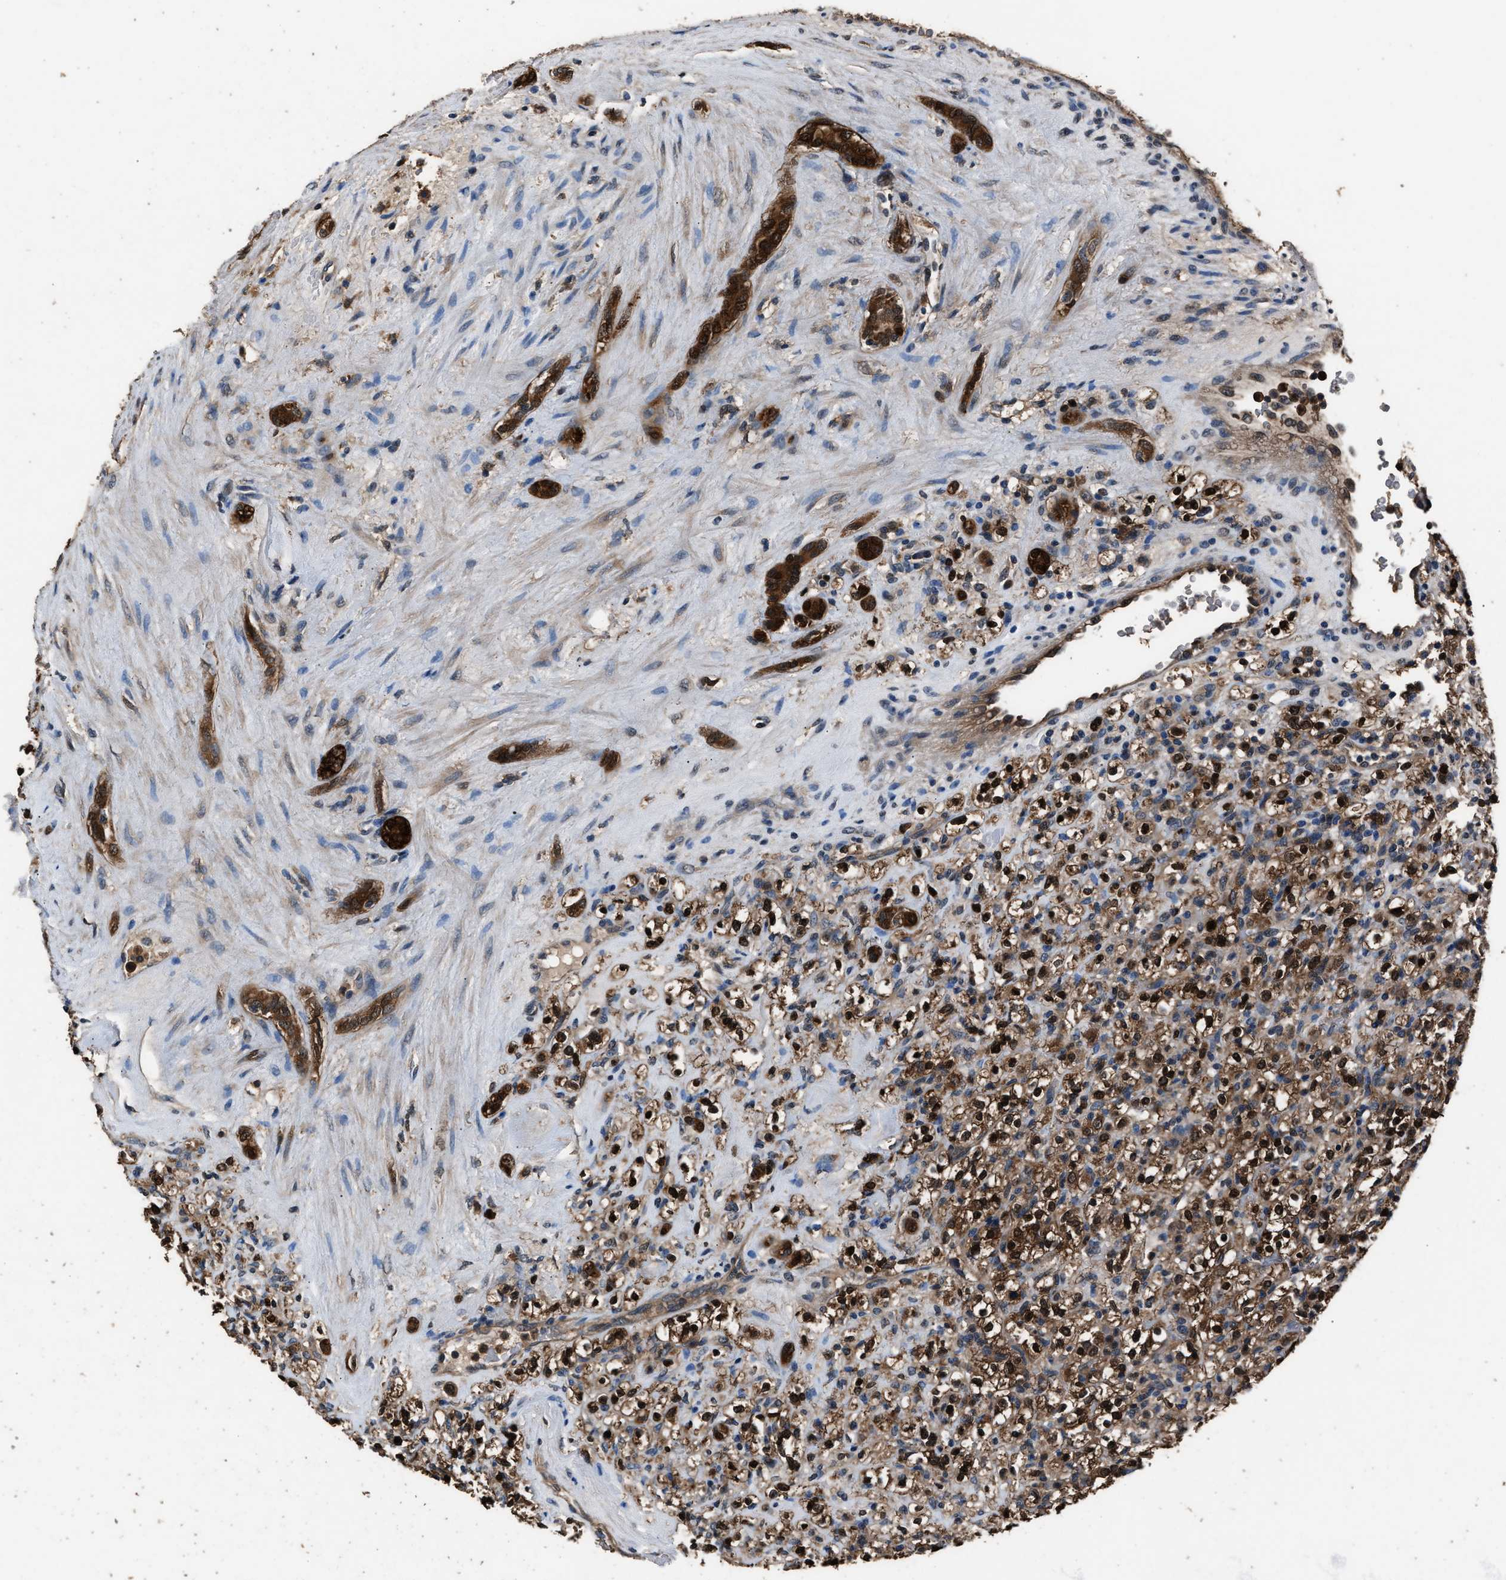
{"staining": {"intensity": "moderate", "quantity": ">75%", "location": "cytoplasmic/membranous,nuclear"}, "tissue": "renal cancer", "cell_type": "Tumor cells", "image_type": "cancer", "snomed": [{"axis": "morphology", "description": "Normal tissue, NOS"}, {"axis": "morphology", "description": "Adenocarcinoma, NOS"}, {"axis": "topography", "description": "Kidney"}], "caption": "About >75% of tumor cells in renal cancer (adenocarcinoma) display moderate cytoplasmic/membranous and nuclear protein expression as visualized by brown immunohistochemical staining.", "gene": "GSTP1", "patient": {"sex": "female", "age": 72}}